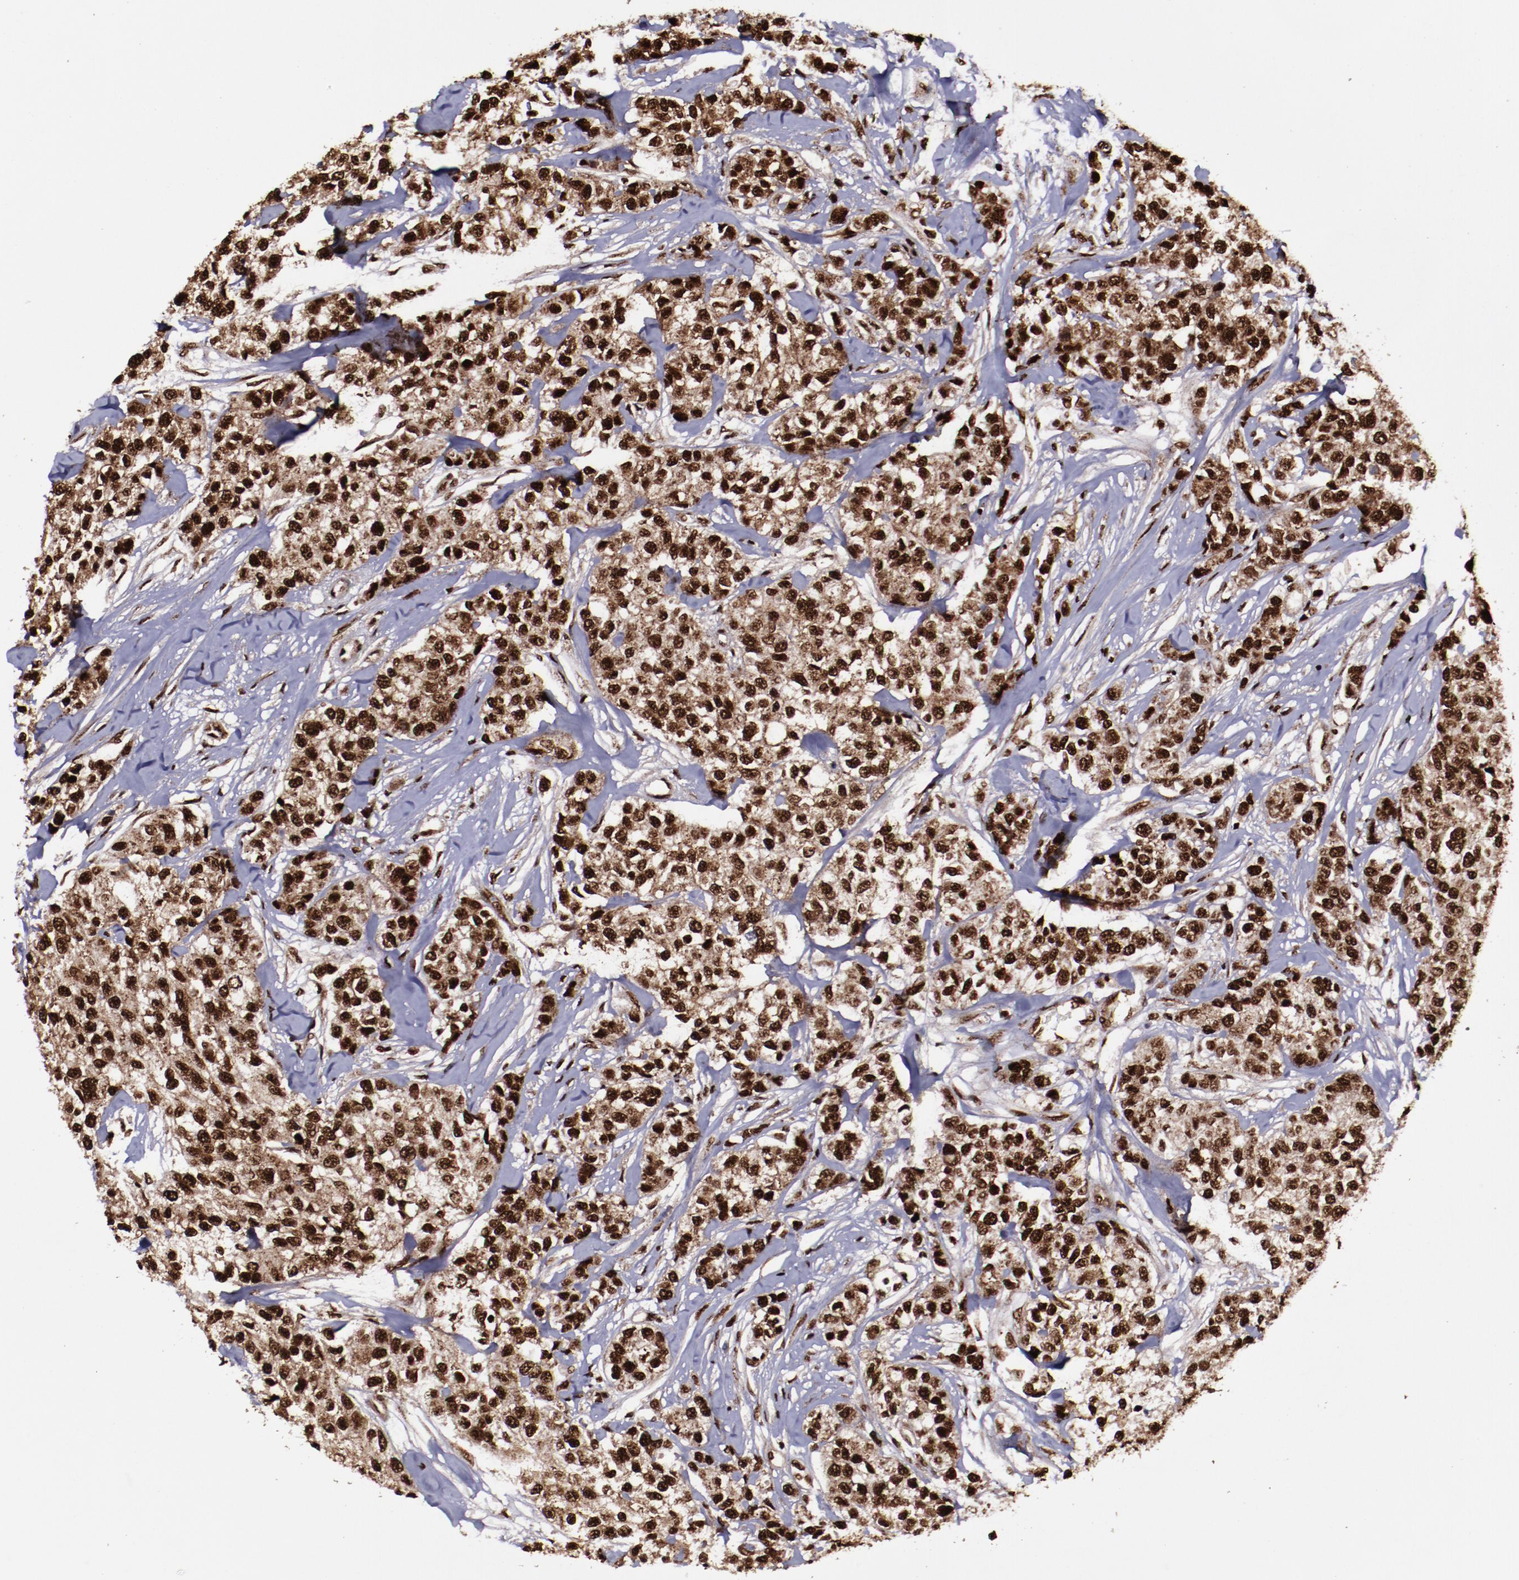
{"staining": {"intensity": "strong", "quantity": ">75%", "location": "cytoplasmic/membranous,nuclear"}, "tissue": "breast cancer", "cell_type": "Tumor cells", "image_type": "cancer", "snomed": [{"axis": "morphology", "description": "Duct carcinoma"}, {"axis": "topography", "description": "Breast"}], "caption": "Tumor cells display strong cytoplasmic/membranous and nuclear staining in about >75% of cells in invasive ductal carcinoma (breast).", "gene": "SNW1", "patient": {"sex": "female", "age": 51}}